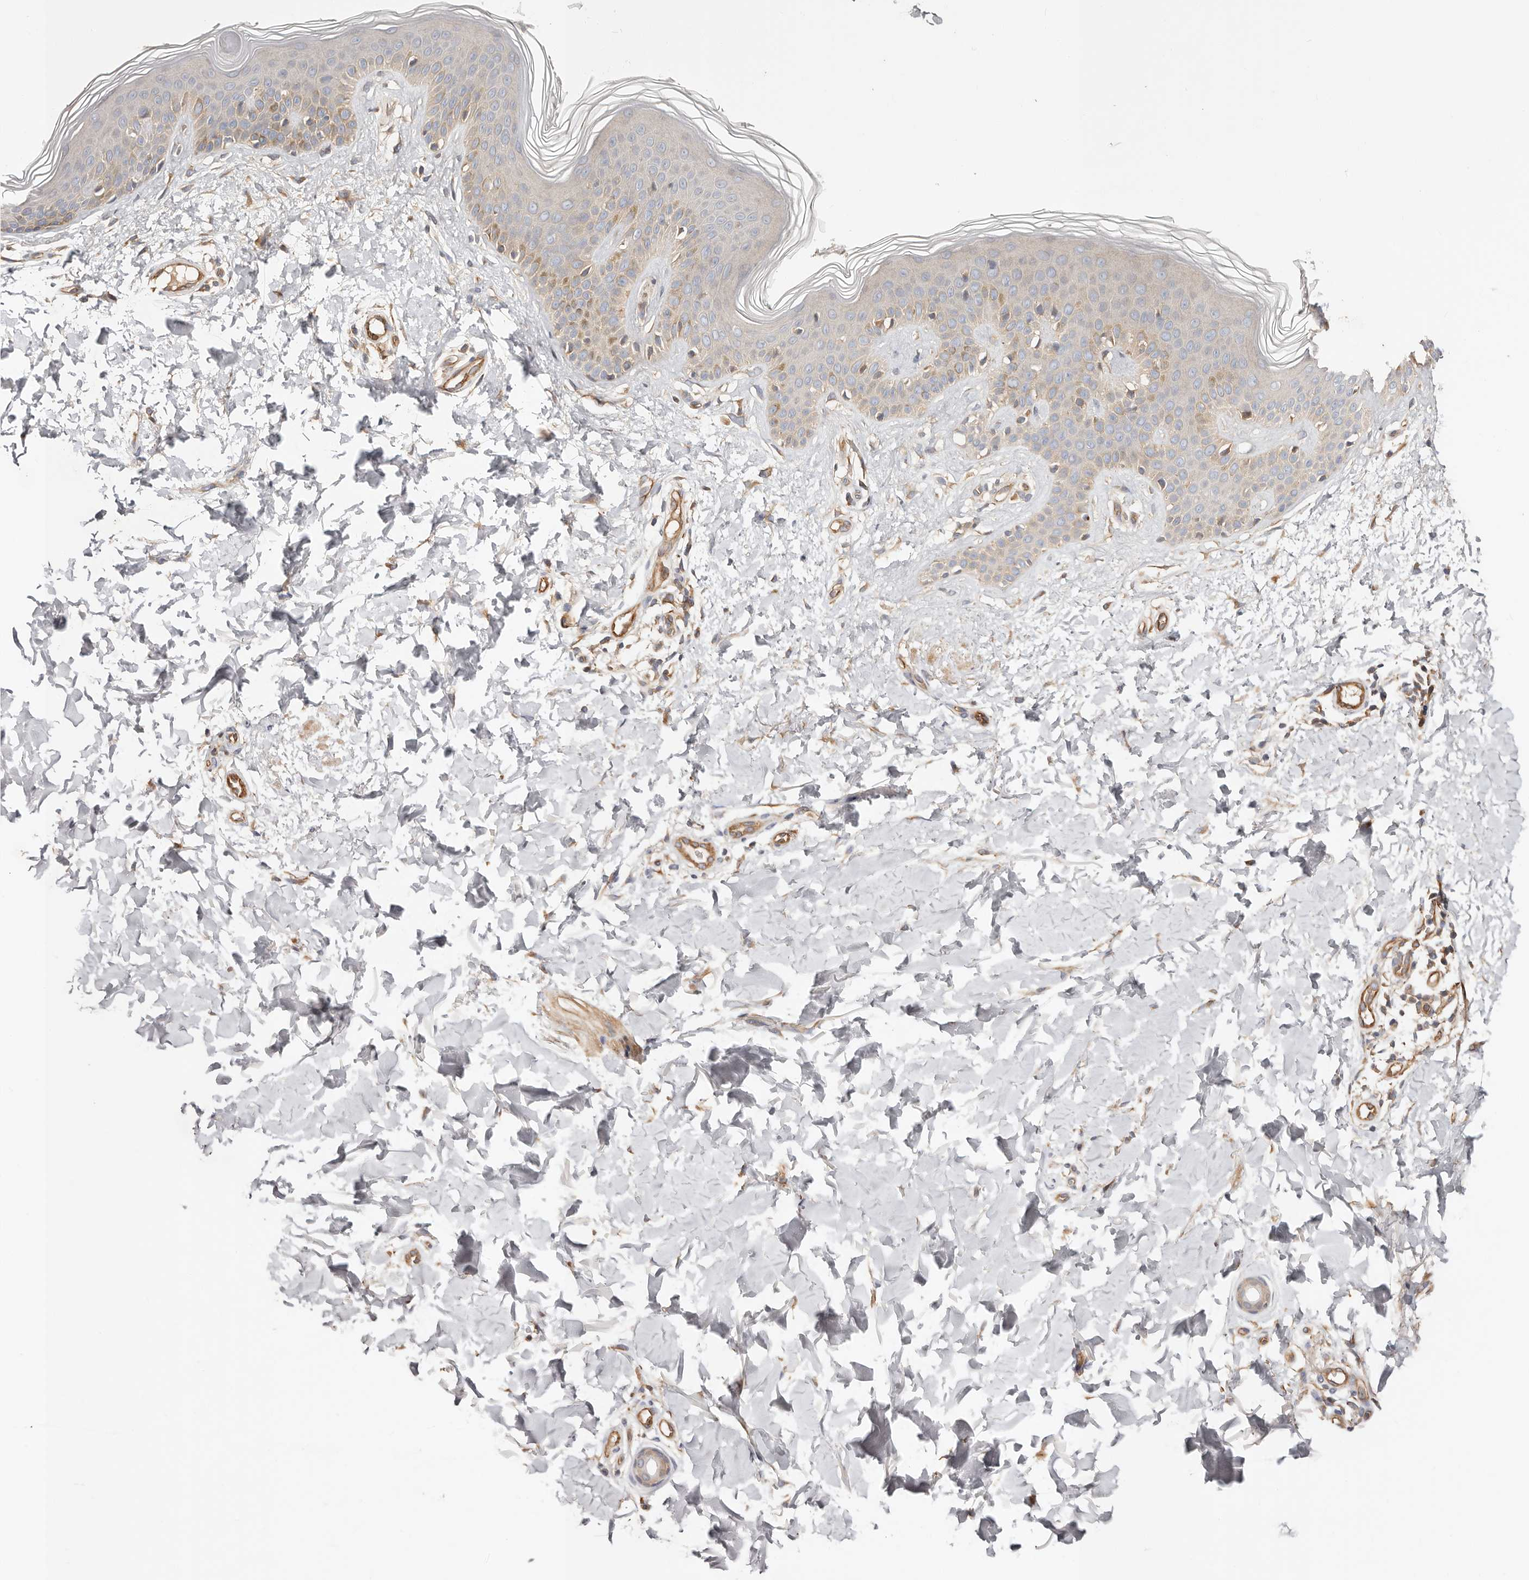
{"staining": {"intensity": "moderate", "quantity": "<25%", "location": "cytoplasmic/membranous"}, "tissue": "skin", "cell_type": "Fibroblasts", "image_type": "normal", "snomed": [{"axis": "morphology", "description": "Normal tissue, NOS"}, {"axis": "topography", "description": "Skin"}], "caption": "Skin stained with immunohistochemistry (IHC) shows moderate cytoplasmic/membranous staining in about <25% of fibroblasts. The staining was performed using DAB to visualize the protein expression in brown, while the nuclei were stained in blue with hematoxylin (Magnification: 20x).", "gene": "MACF1", "patient": {"sex": "male", "age": 37}}